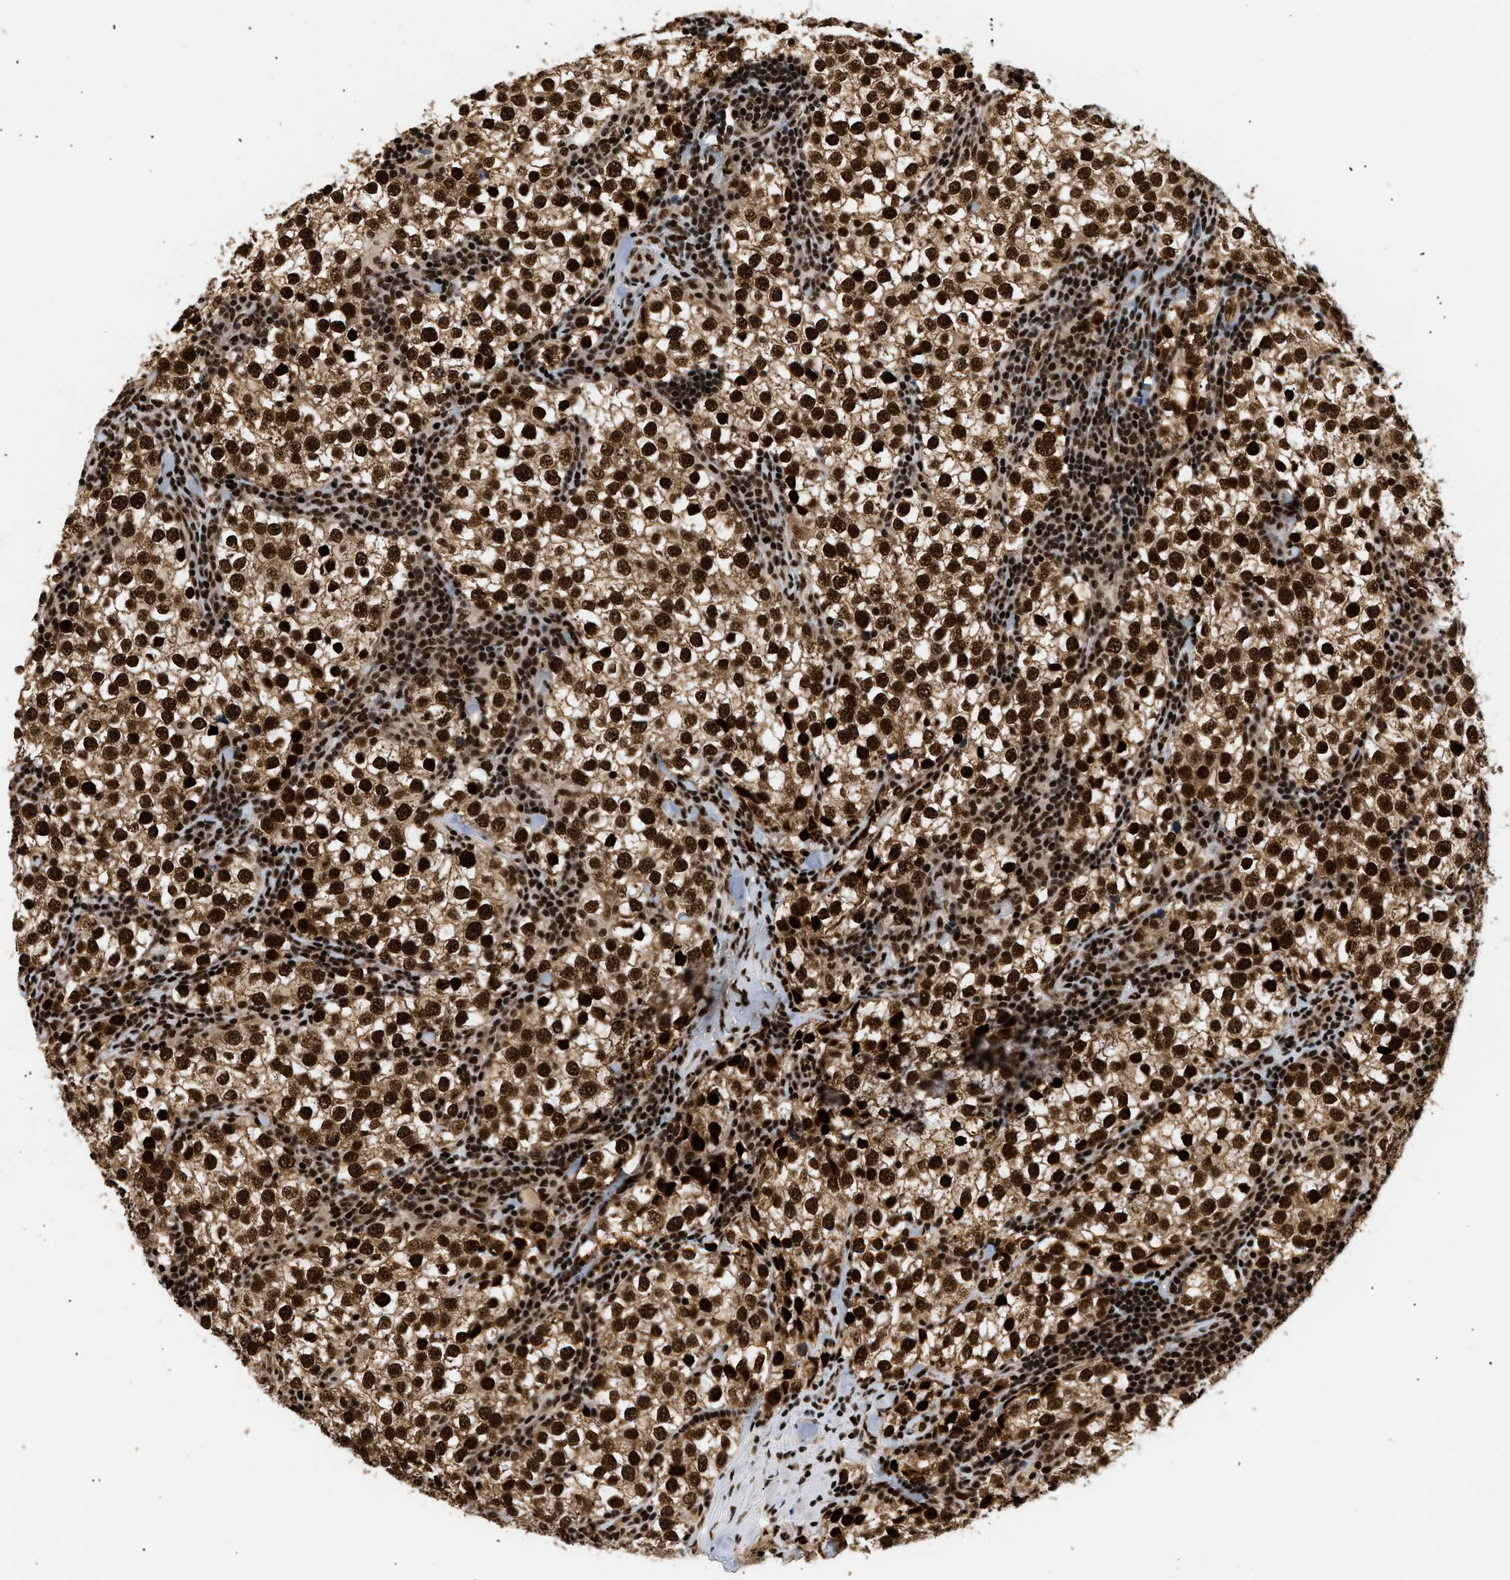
{"staining": {"intensity": "strong", "quantity": ">75%", "location": "cytoplasmic/membranous,nuclear"}, "tissue": "testis cancer", "cell_type": "Tumor cells", "image_type": "cancer", "snomed": [{"axis": "morphology", "description": "Seminoma, NOS"}, {"axis": "morphology", "description": "Carcinoma, Embryonal, NOS"}, {"axis": "topography", "description": "Testis"}], "caption": "This is an image of IHC staining of testis embryonal carcinoma, which shows strong staining in the cytoplasmic/membranous and nuclear of tumor cells.", "gene": "RBM5", "patient": {"sex": "male", "age": 36}}